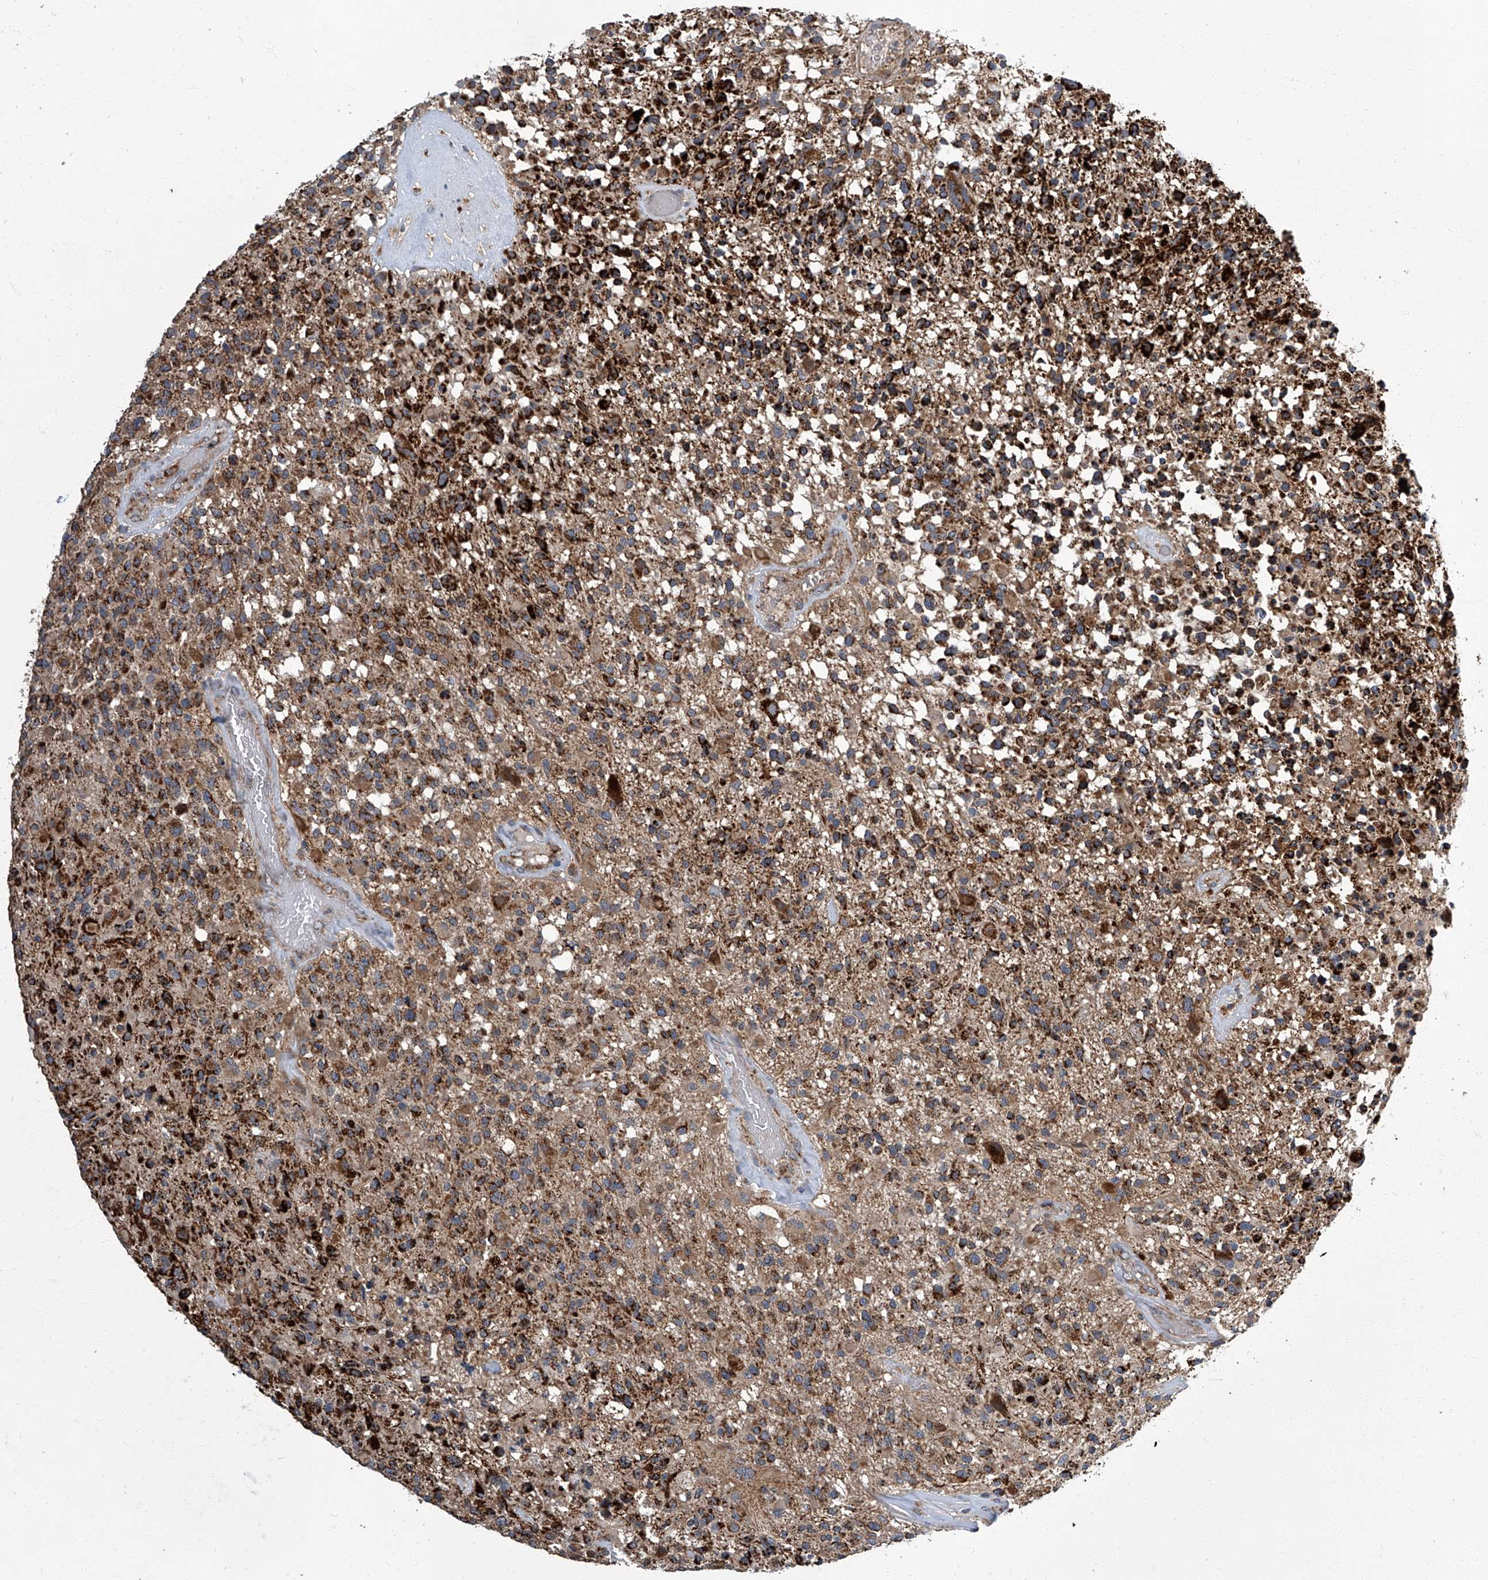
{"staining": {"intensity": "strong", "quantity": "25%-75%", "location": "cytoplasmic/membranous"}, "tissue": "glioma", "cell_type": "Tumor cells", "image_type": "cancer", "snomed": [{"axis": "morphology", "description": "Glioma, malignant, High grade"}, {"axis": "morphology", "description": "Glioblastoma, NOS"}, {"axis": "topography", "description": "Brain"}], "caption": "DAB (3,3'-diaminobenzidine) immunohistochemical staining of glioma reveals strong cytoplasmic/membranous protein expression in about 25%-75% of tumor cells.", "gene": "TNFRSF13B", "patient": {"sex": "male", "age": 60}}